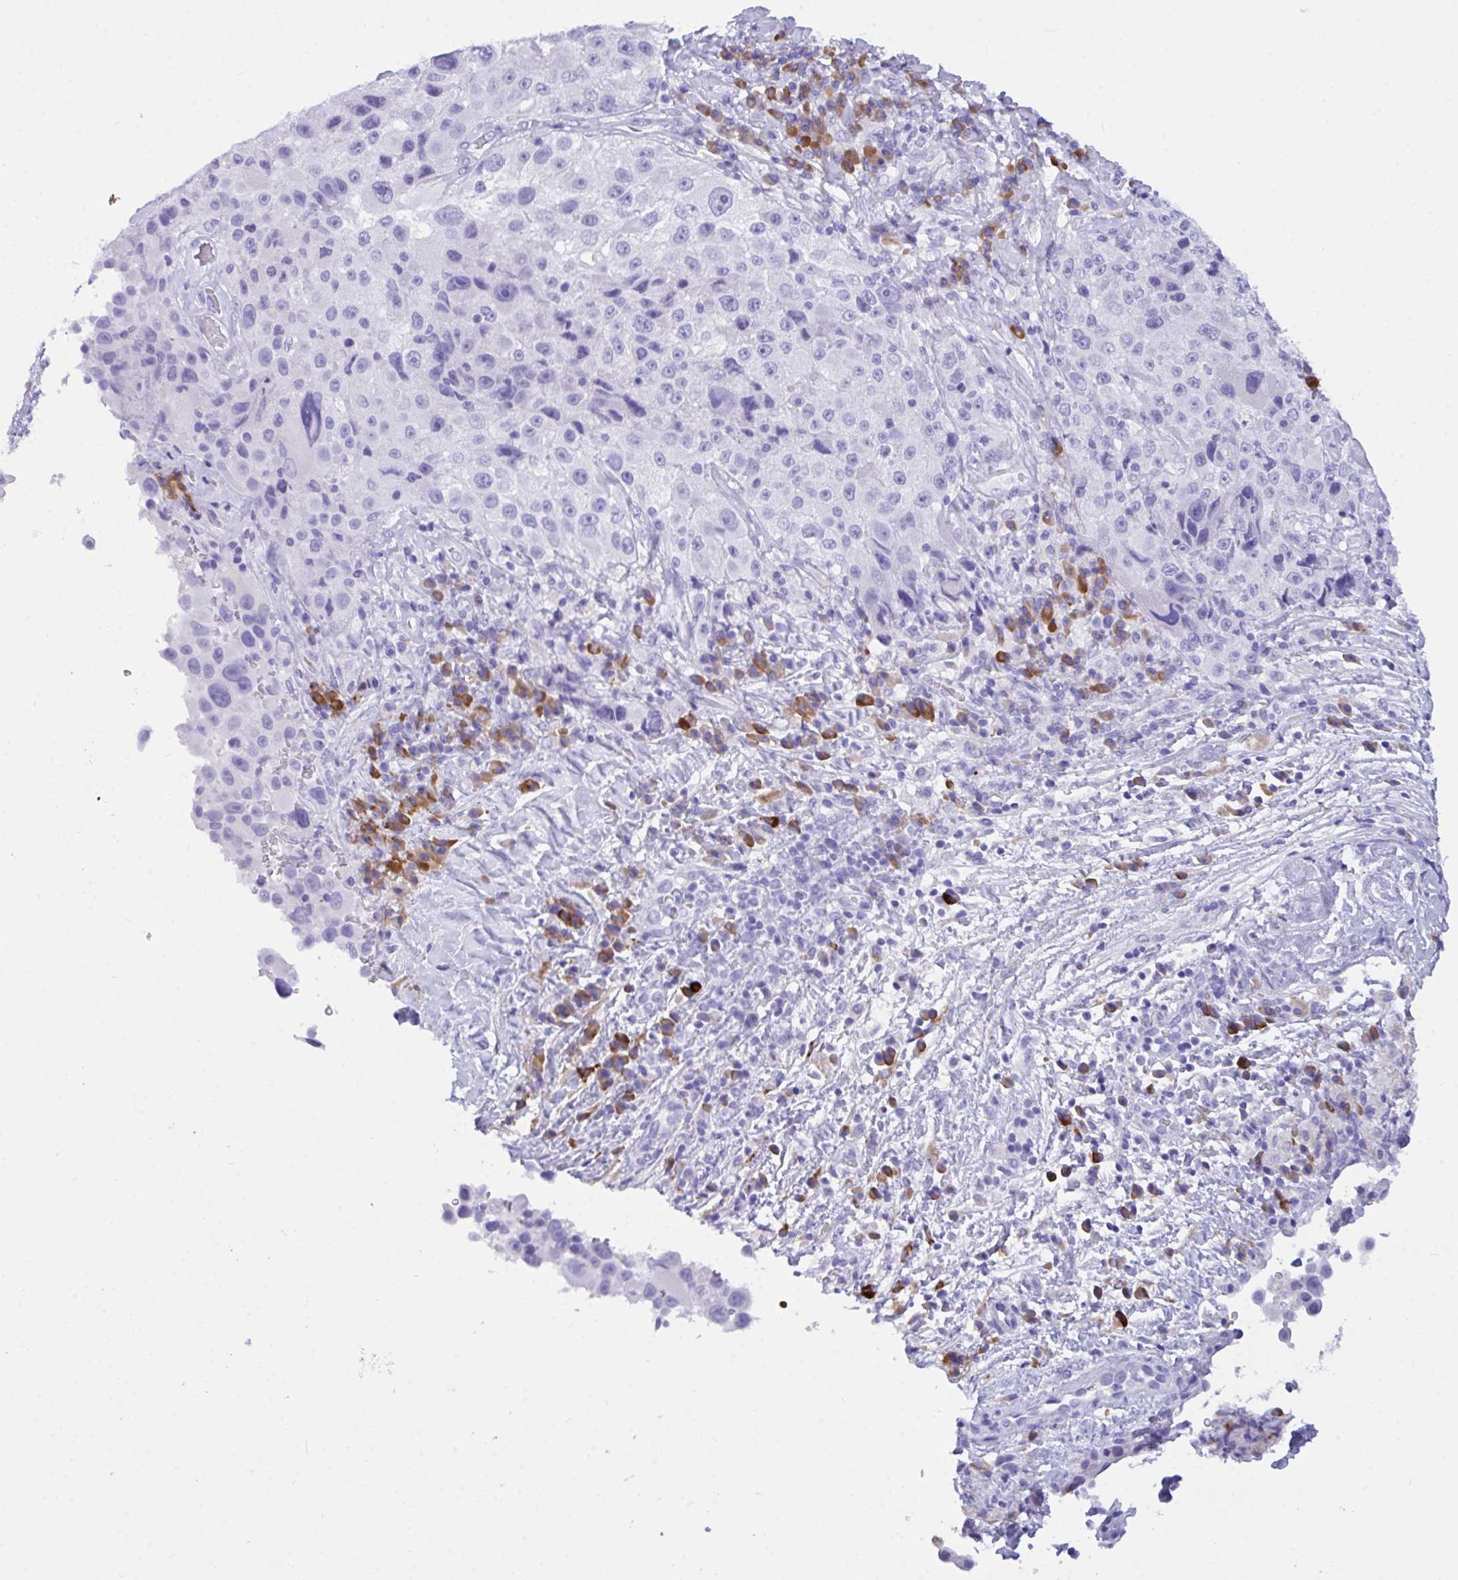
{"staining": {"intensity": "negative", "quantity": "none", "location": "none"}, "tissue": "melanoma", "cell_type": "Tumor cells", "image_type": "cancer", "snomed": [{"axis": "morphology", "description": "Malignant melanoma, Metastatic site"}, {"axis": "topography", "description": "Lymph node"}], "caption": "Immunohistochemical staining of melanoma exhibits no significant staining in tumor cells.", "gene": "BEST4", "patient": {"sex": "male", "age": 62}}